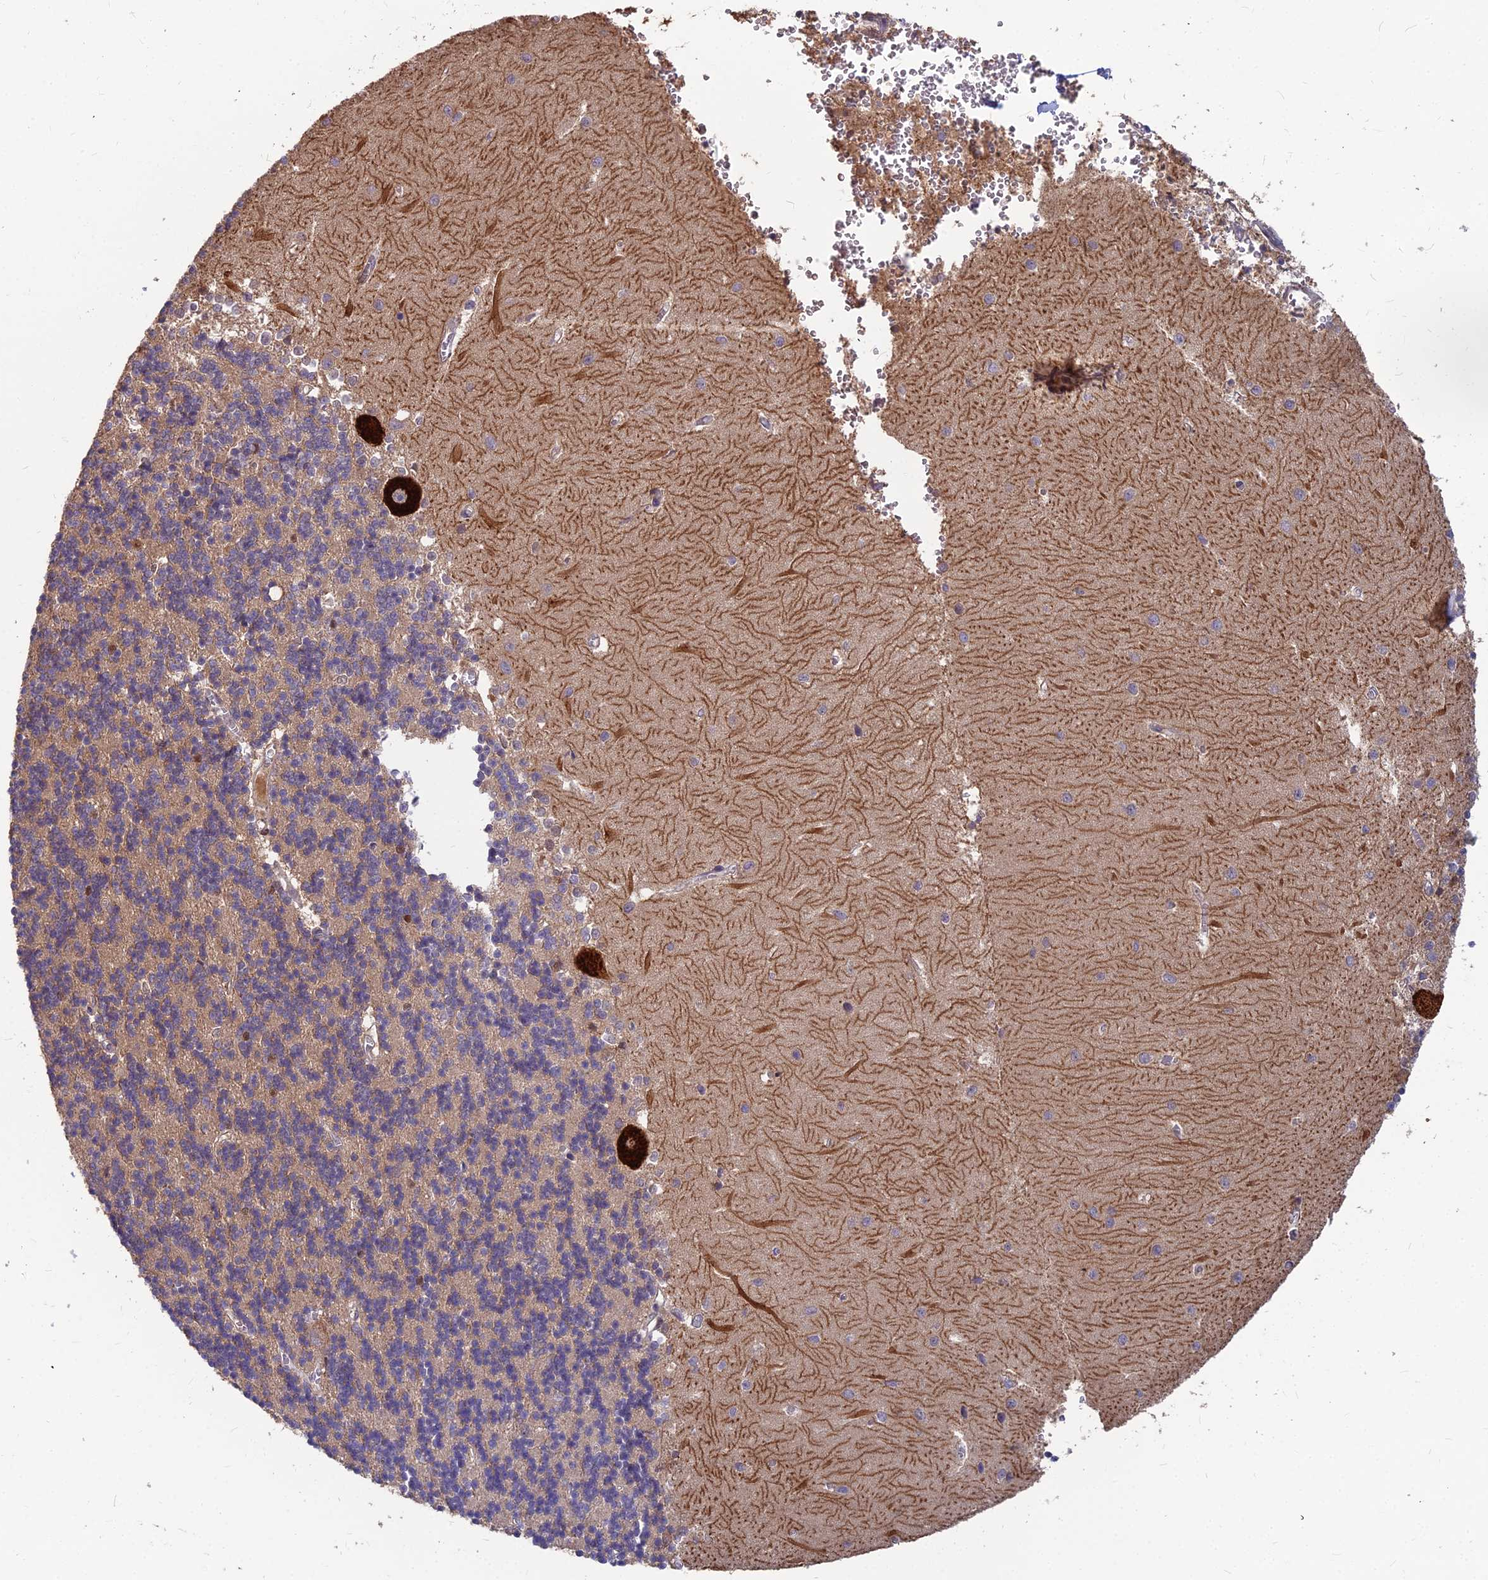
{"staining": {"intensity": "weak", "quantity": ">75%", "location": "cytoplasmic/membranous"}, "tissue": "cerebellum", "cell_type": "Cells in granular layer", "image_type": "normal", "snomed": [{"axis": "morphology", "description": "Normal tissue, NOS"}, {"axis": "topography", "description": "Cerebellum"}], "caption": "High-power microscopy captured an IHC image of normal cerebellum, revealing weak cytoplasmic/membranous staining in about >75% of cells in granular layer.", "gene": "MVD", "patient": {"sex": "male", "age": 37}}